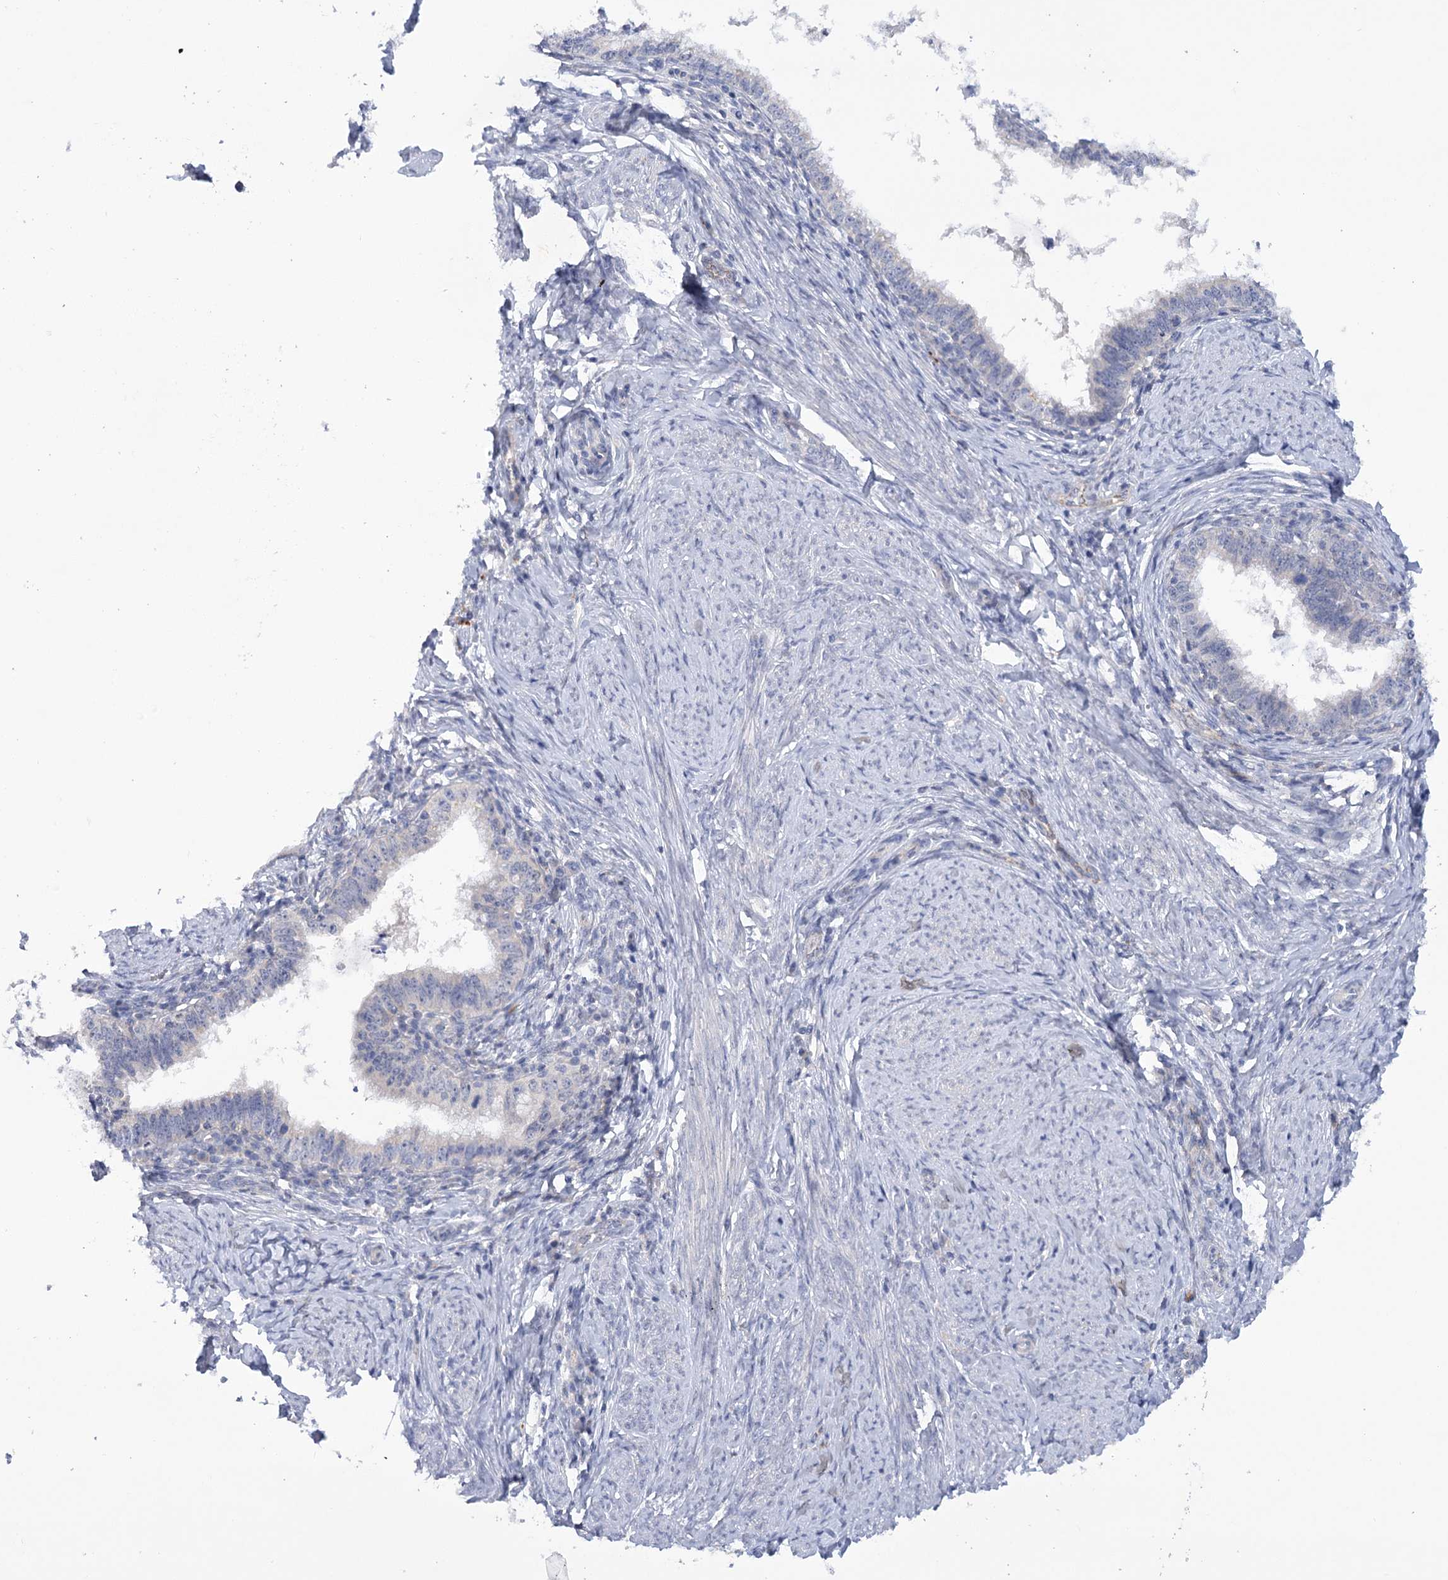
{"staining": {"intensity": "negative", "quantity": "none", "location": "none"}, "tissue": "cervical cancer", "cell_type": "Tumor cells", "image_type": "cancer", "snomed": [{"axis": "morphology", "description": "Adenocarcinoma, NOS"}, {"axis": "topography", "description": "Cervix"}], "caption": "A photomicrograph of human cervical cancer (adenocarcinoma) is negative for staining in tumor cells.", "gene": "DCUN1D1", "patient": {"sex": "female", "age": 36}}